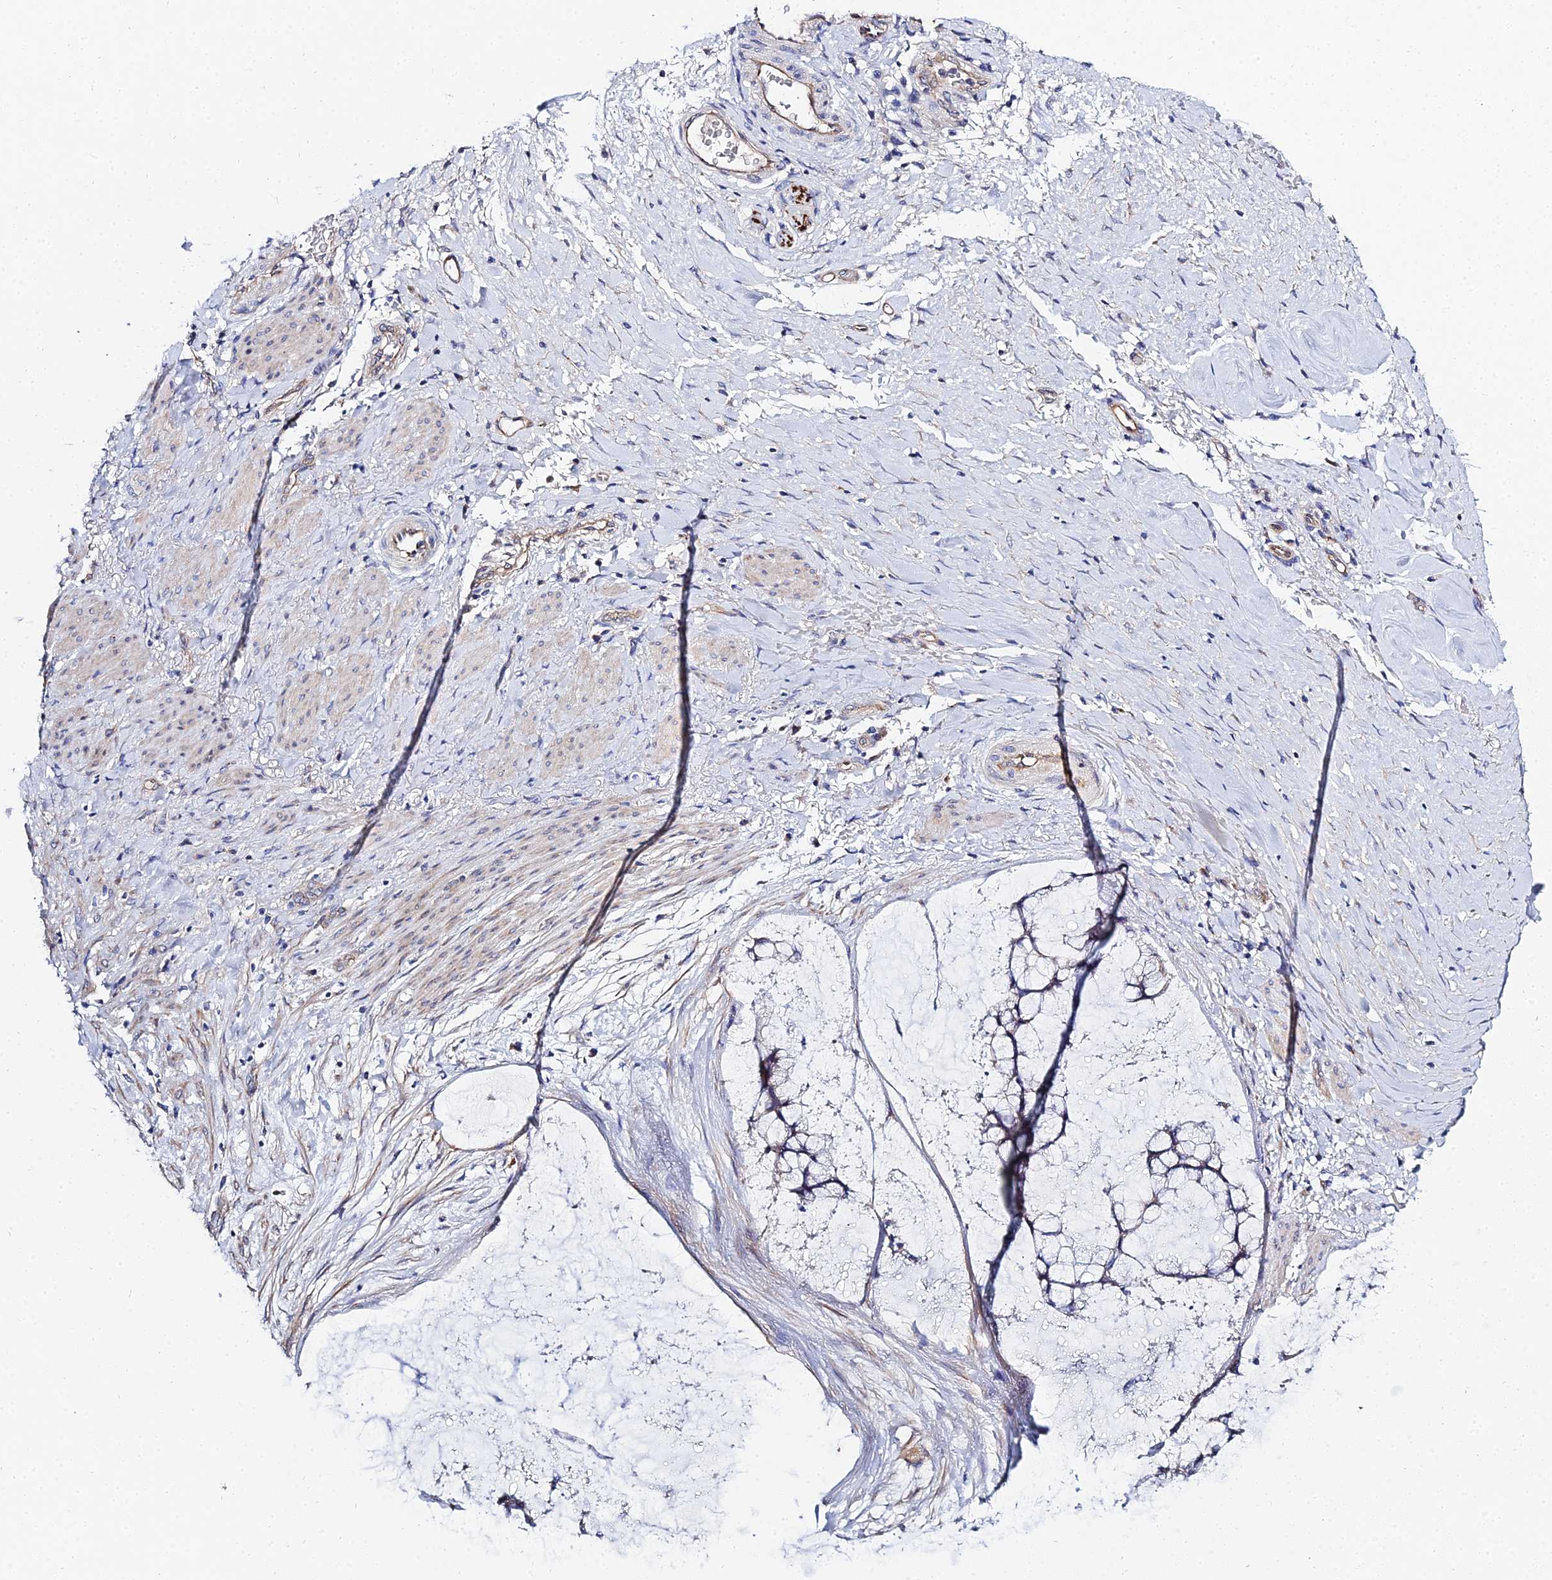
{"staining": {"intensity": "negative", "quantity": "none", "location": "none"}, "tissue": "ovarian cancer", "cell_type": "Tumor cells", "image_type": "cancer", "snomed": [{"axis": "morphology", "description": "Cystadenocarcinoma, mucinous, NOS"}, {"axis": "topography", "description": "Ovary"}], "caption": "Immunohistochemistry micrograph of human ovarian cancer stained for a protein (brown), which shows no expression in tumor cells.", "gene": "APOBEC3H", "patient": {"sex": "female", "age": 42}}